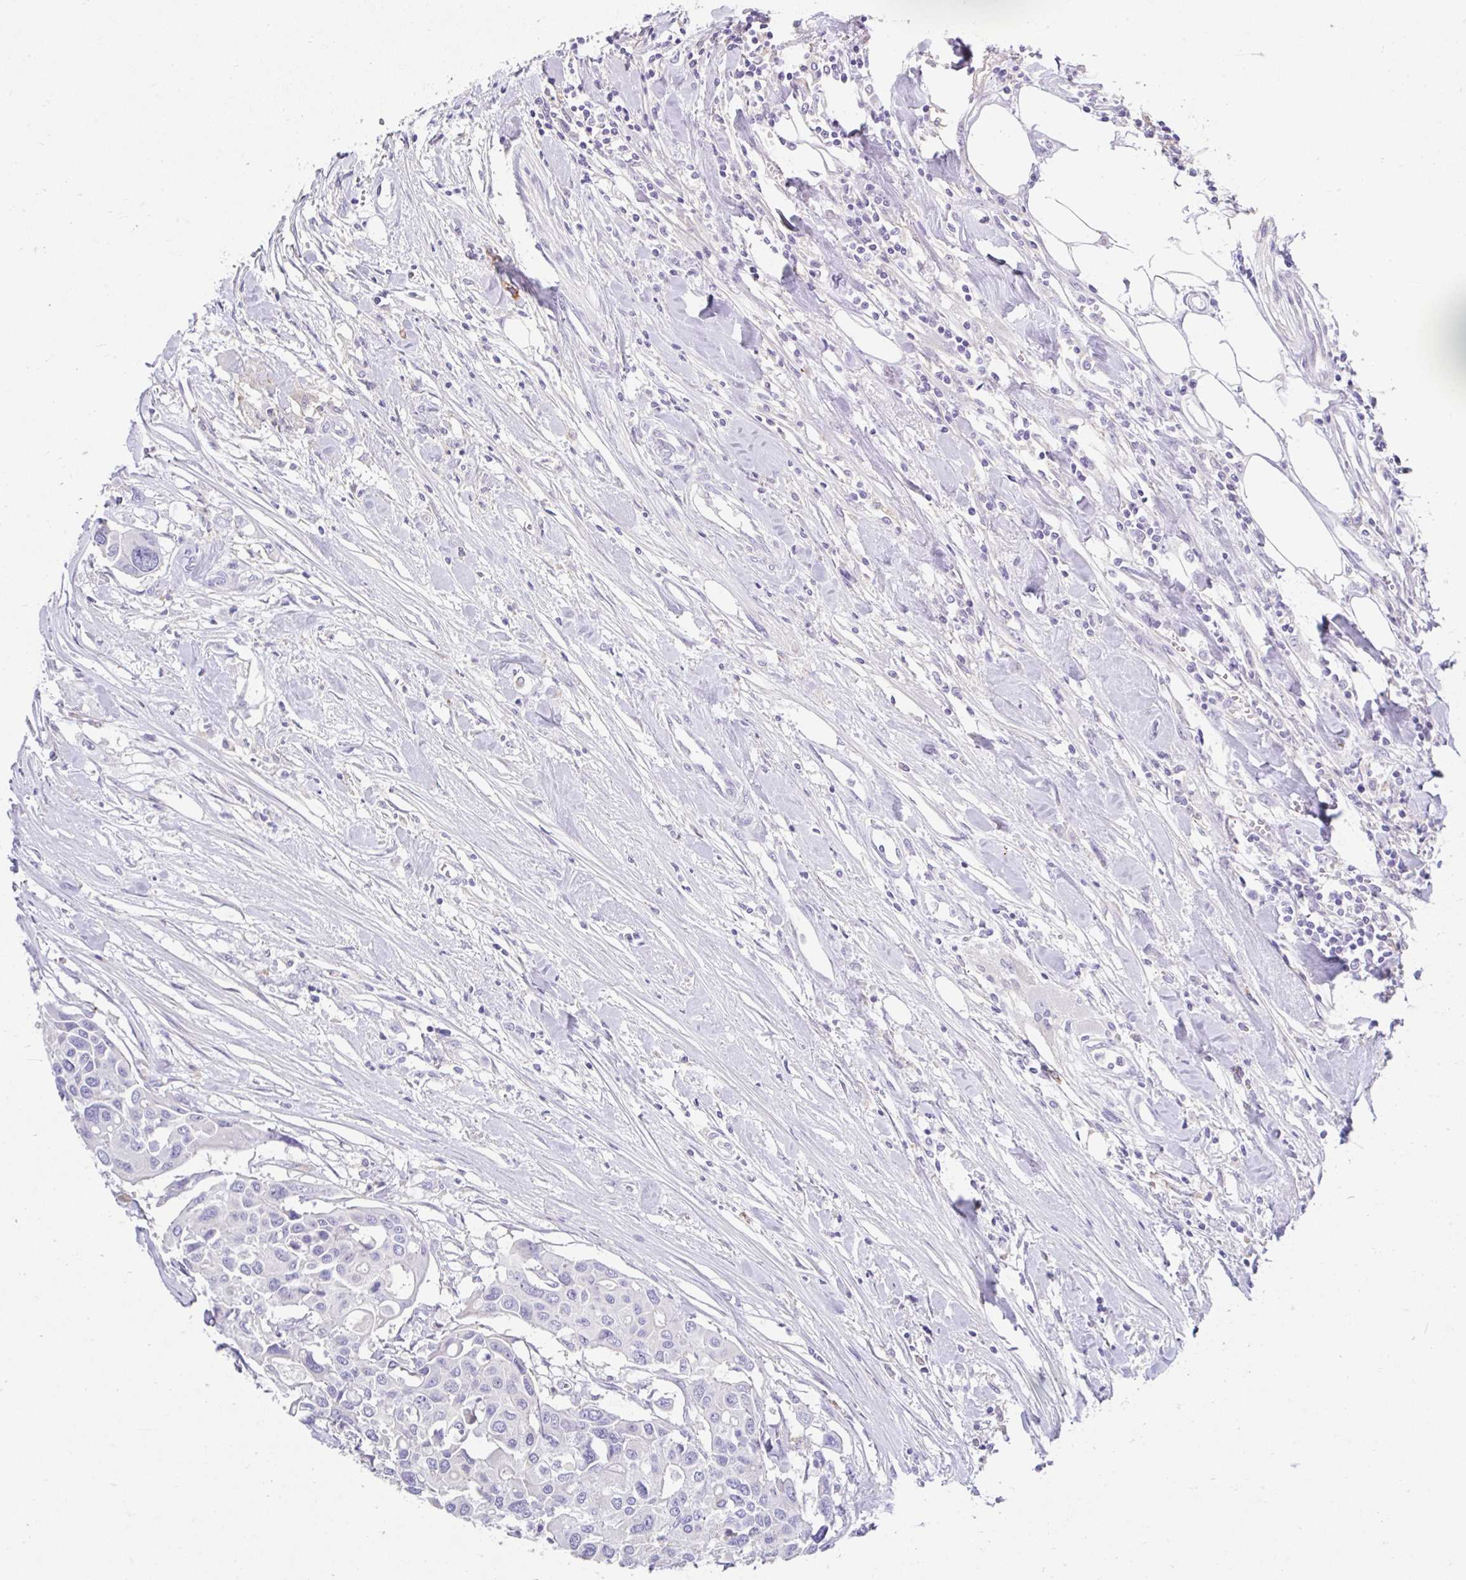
{"staining": {"intensity": "negative", "quantity": "none", "location": "none"}, "tissue": "colorectal cancer", "cell_type": "Tumor cells", "image_type": "cancer", "snomed": [{"axis": "morphology", "description": "Adenocarcinoma, NOS"}, {"axis": "topography", "description": "Colon"}], "caption": "Immunohistochemistry (IHC) of colorectal cancer (adenocarcinoma) demonstrates no positivity in tumor cells.", "gene": "ZNF33A", "patient": {"sex": "male", "age": 77}}